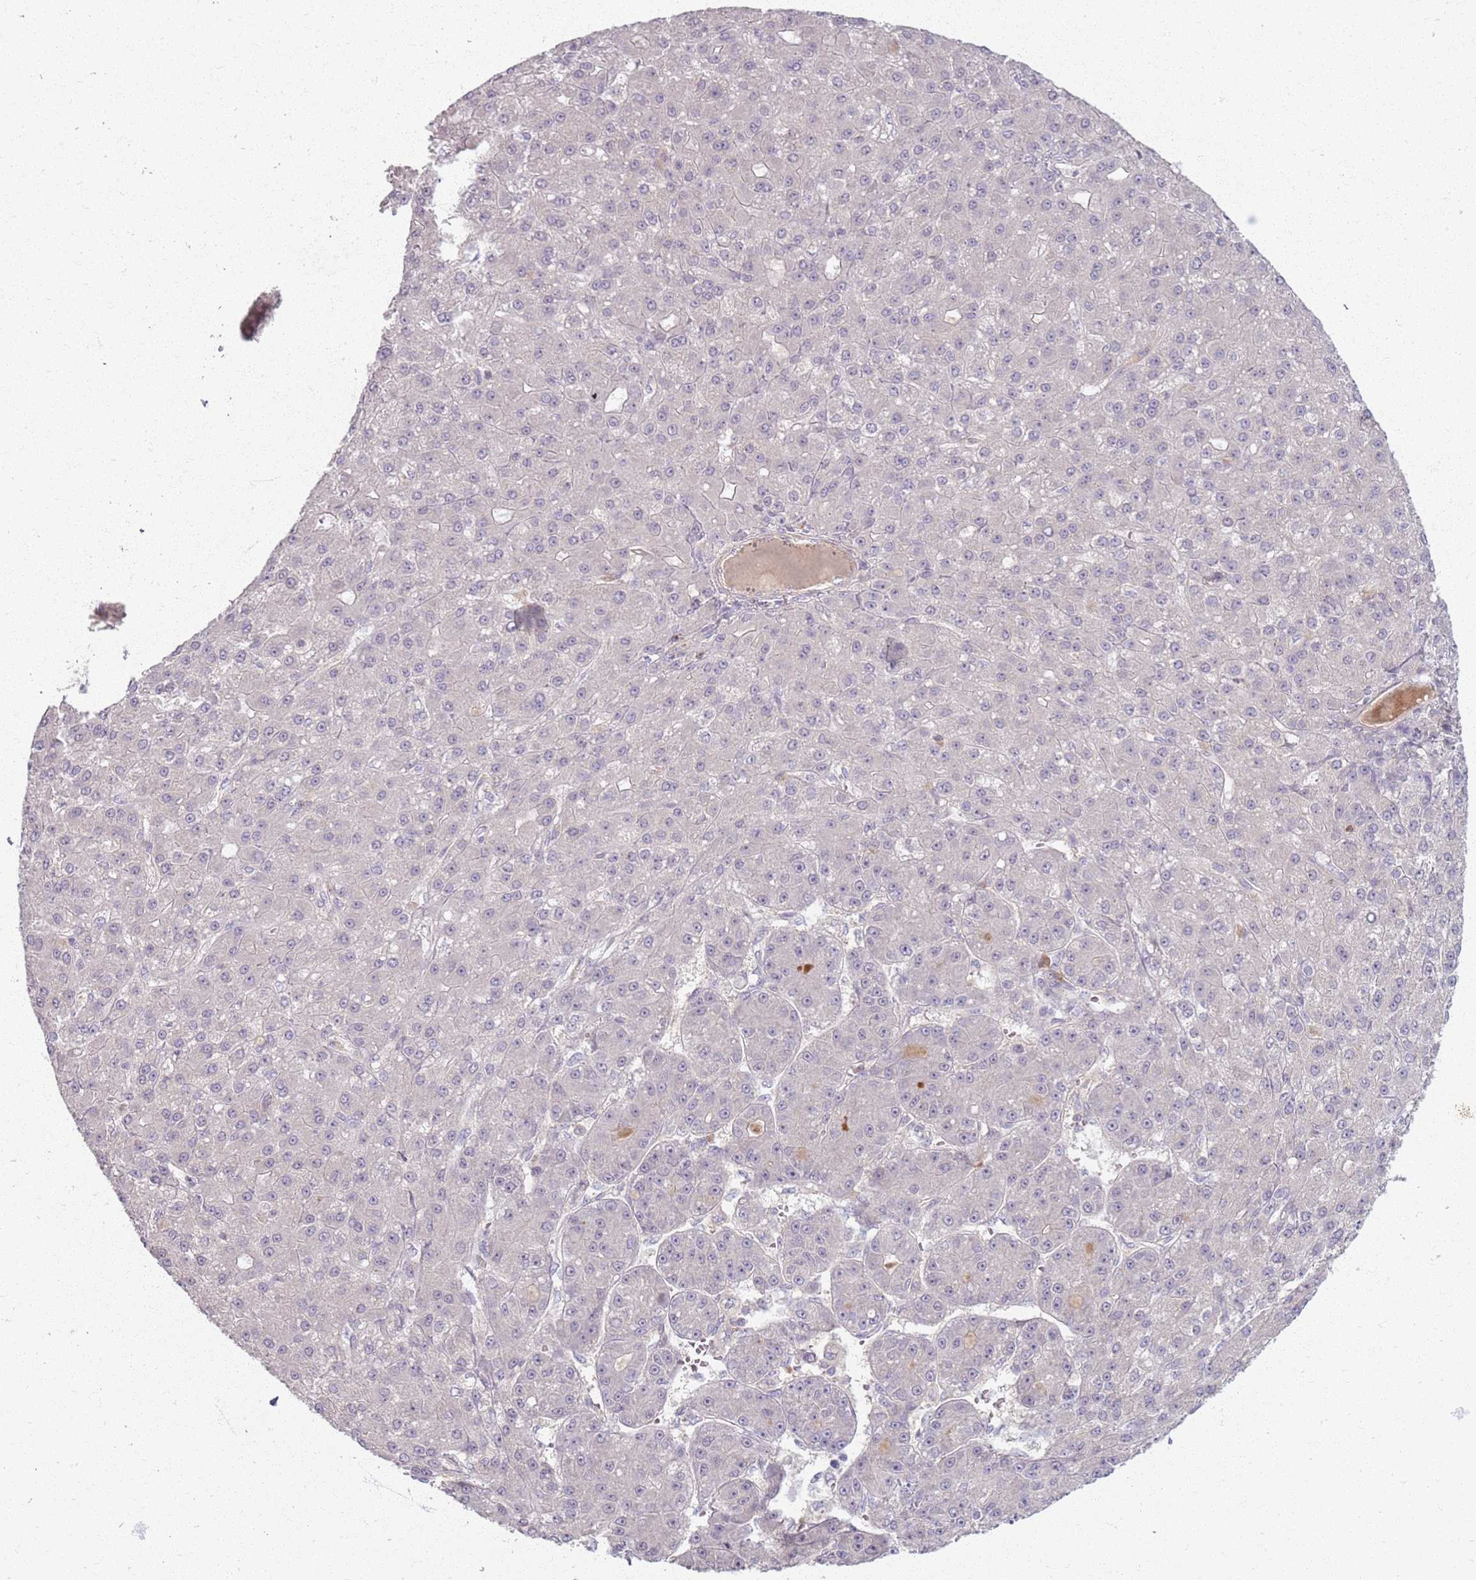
{"staining": {"intensity": "negative", "quantity": "none", "location": "none"}, "tissue": "liver cancer", "cell_type": "Tumor cells", "image_type": "cancer", "snomed": [{"axis": "morphology", "description": "Carcinoma, Hepatocellular, NOS"}, {"axis": "topography", "description": "Liver"}], "caption": "Hepatocellular carcinoma (liver) was stained to show a protein in brown. There is no significant staining in tumor cells.", "gene": "ZDHHC2", "patient": {"sex": "male", "age": 67}}